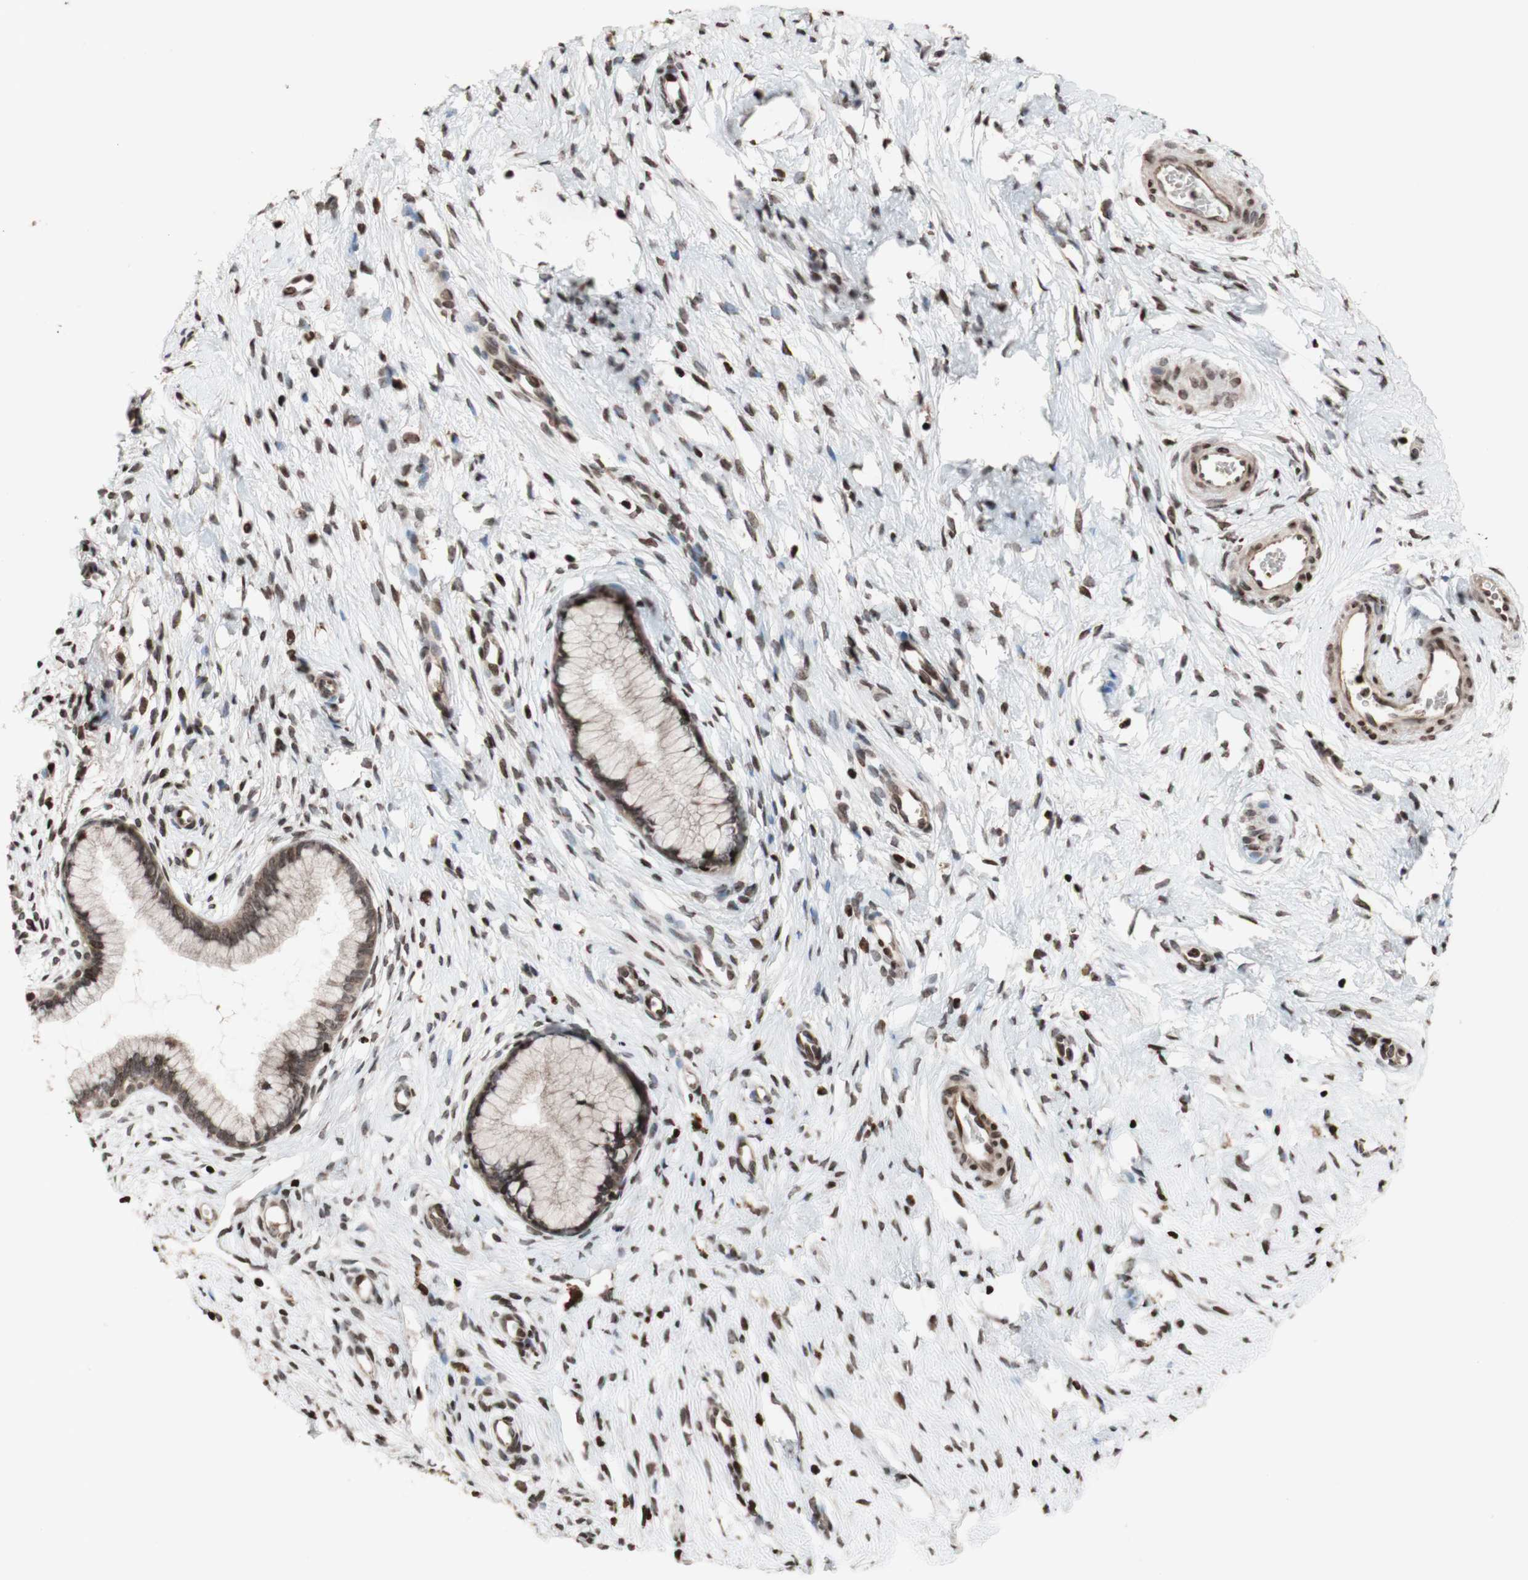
{"staining": {"intensity": "weak", "quantity": ">75%", "location": "cytoplasmic/membranous,nuclear"}, "tissue": "cervix", "cell_type": "Glandular cells", "image_type": "normal", "snomed": [{"axis": "morphology", "description": "Normal tissue, NOS"}, {"axis": "topography", "description": "Cervix"}], "caption": "Immunohistochemical staining of normal human cervix exhibits >75% levels of weak cytoplasmic/membranous,nuclear protein positivity in approximately >75% of glandular cells.", "gene": "POLA1", "patient": {"sex": "female", "age": 65}}